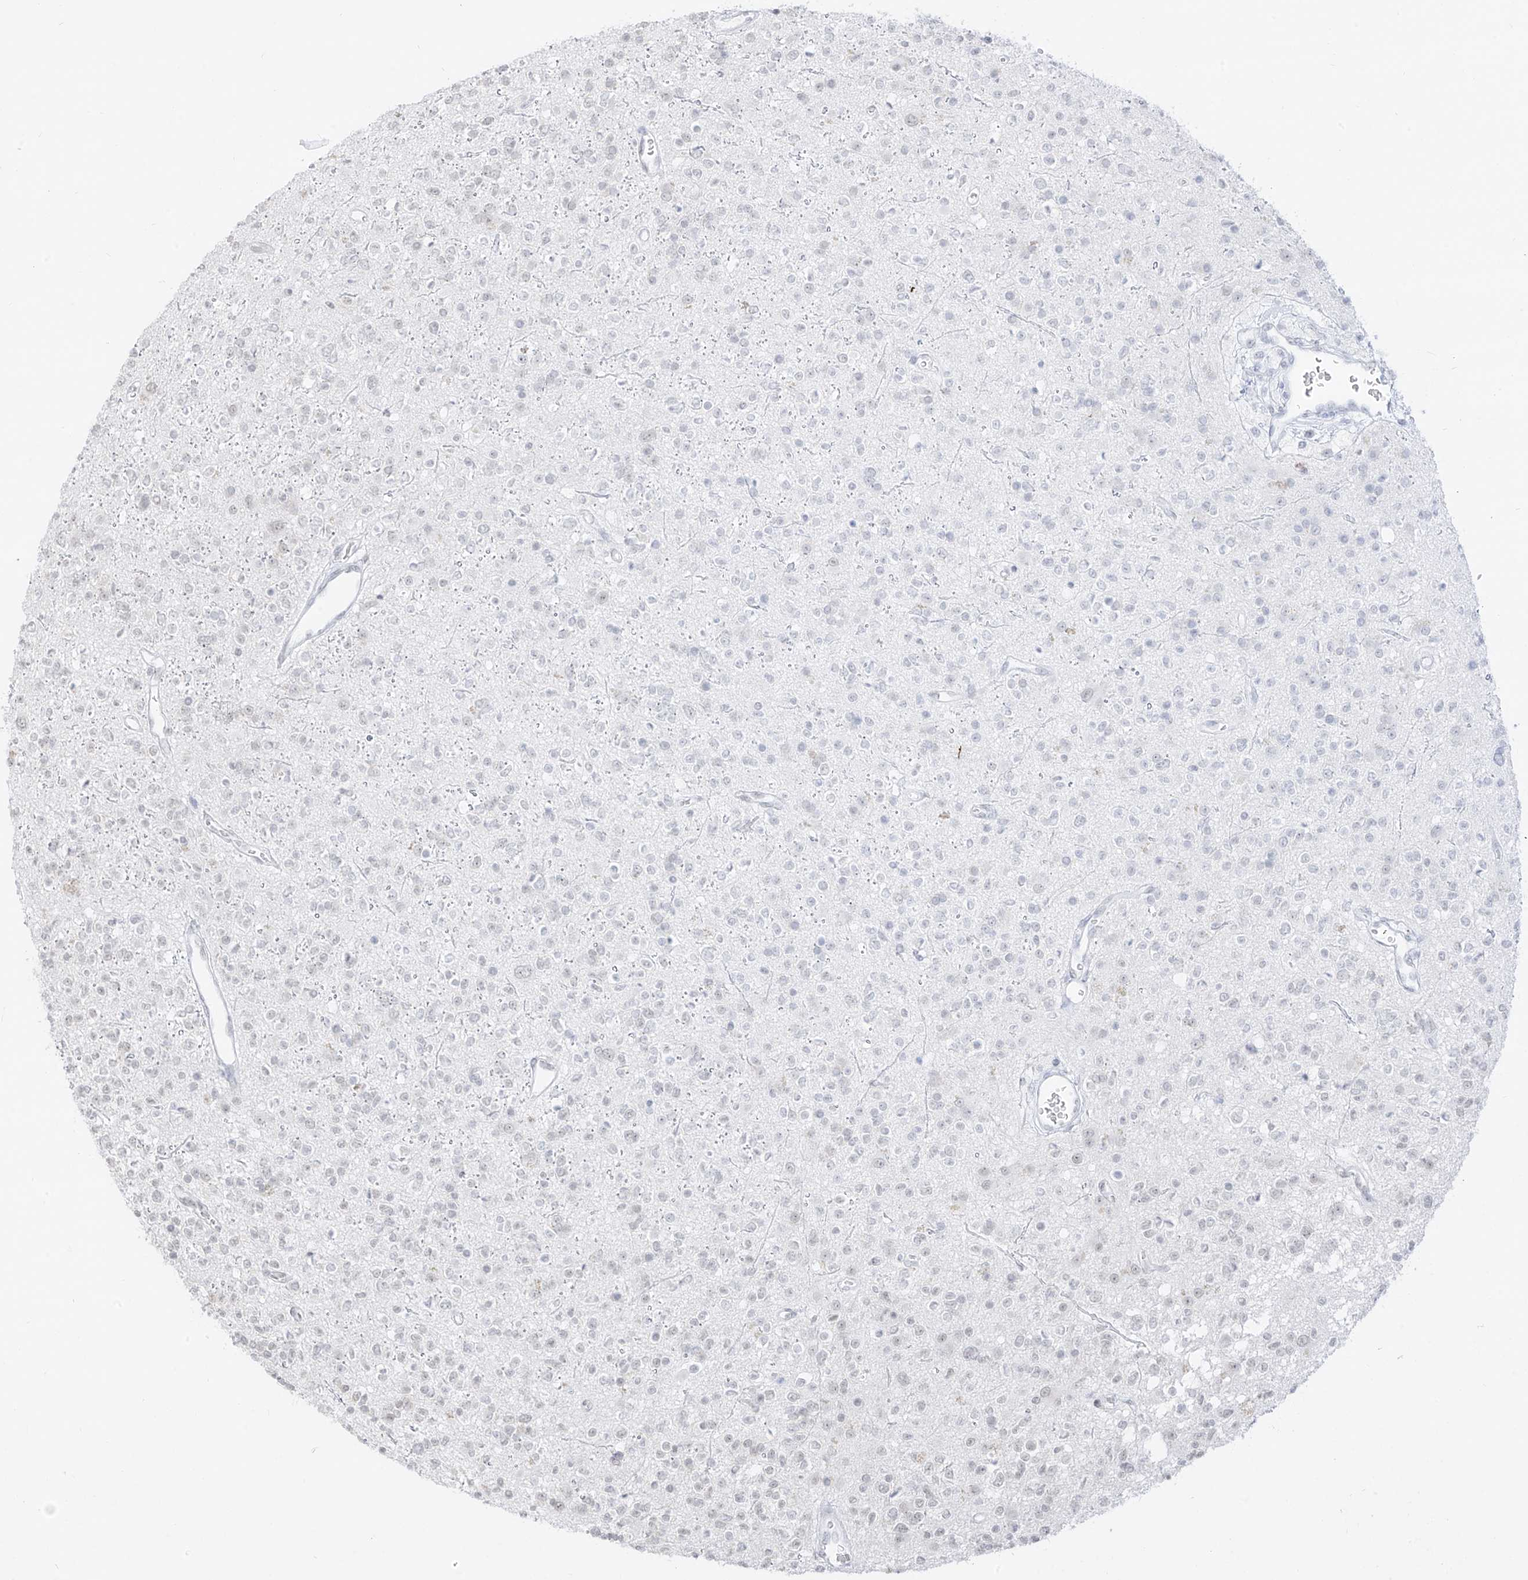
{"staining": {"intensity": "negative", "quantity": "none", "location": "none"}, "tissue": "glioma", "cell_type": "Tumor cells", "image_type": "cancer", "snomed": [{"axis": "morphology", "description": "Glioma, malignant, High grade"}, {"axis": "topography", "description": "Brain"}], "caption": "This histopathology image is of malignant glioma (high-grade) stained with immunohistochemistry (IHC) to label a protein in brown with the nuclei are counter-stained blue. There is no staining in tumor cells.", "gene": "SUPT5H", "patient": {"sex": "male", "age": 34}}